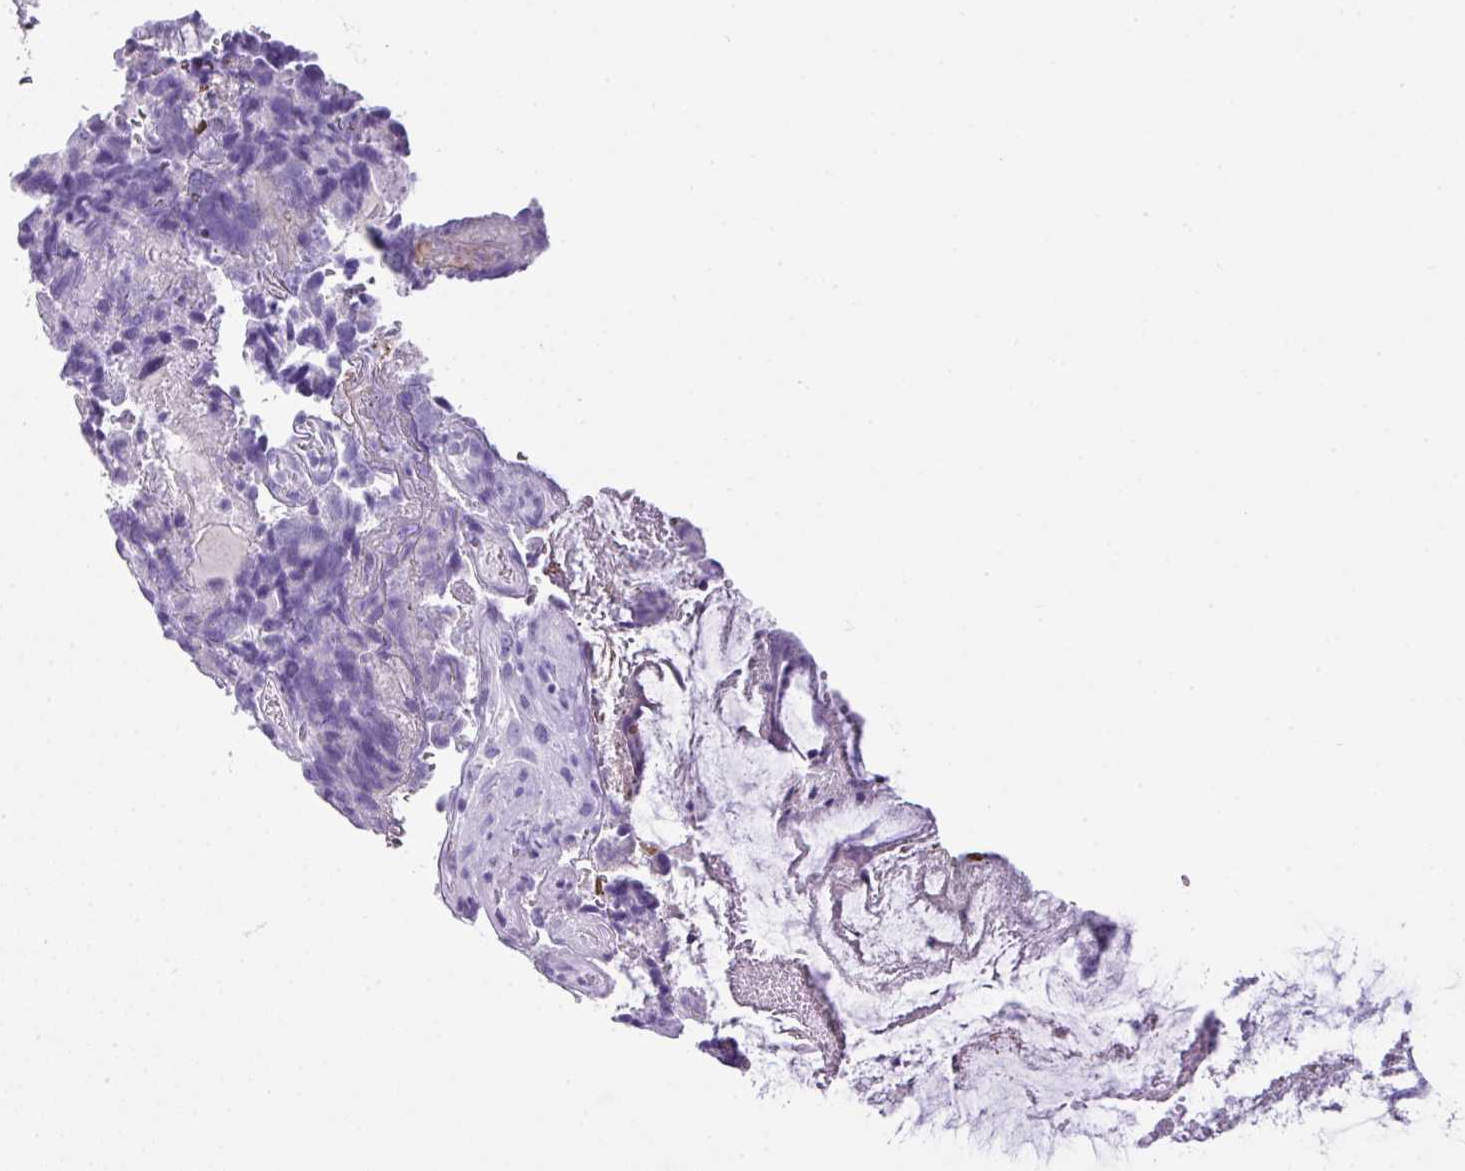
{"staining": {"intensity": "negative", "quantity": "none", "location": "none"}, "tissue": "colorectal cancer", "cell_type": "Tumor cells", "image_type": "cancer", "snomed": [{"axis": "morphology", "description": "Adenocarcinoma, NOS"}, {"axis": "topography", "description": "Colon"}], "caption": "Immunohistochemical staining of colorectal cancer displays no significant staining in tumor cells.", "gene": "TNP1", "patient": {"sex": "female", "age": 67}}